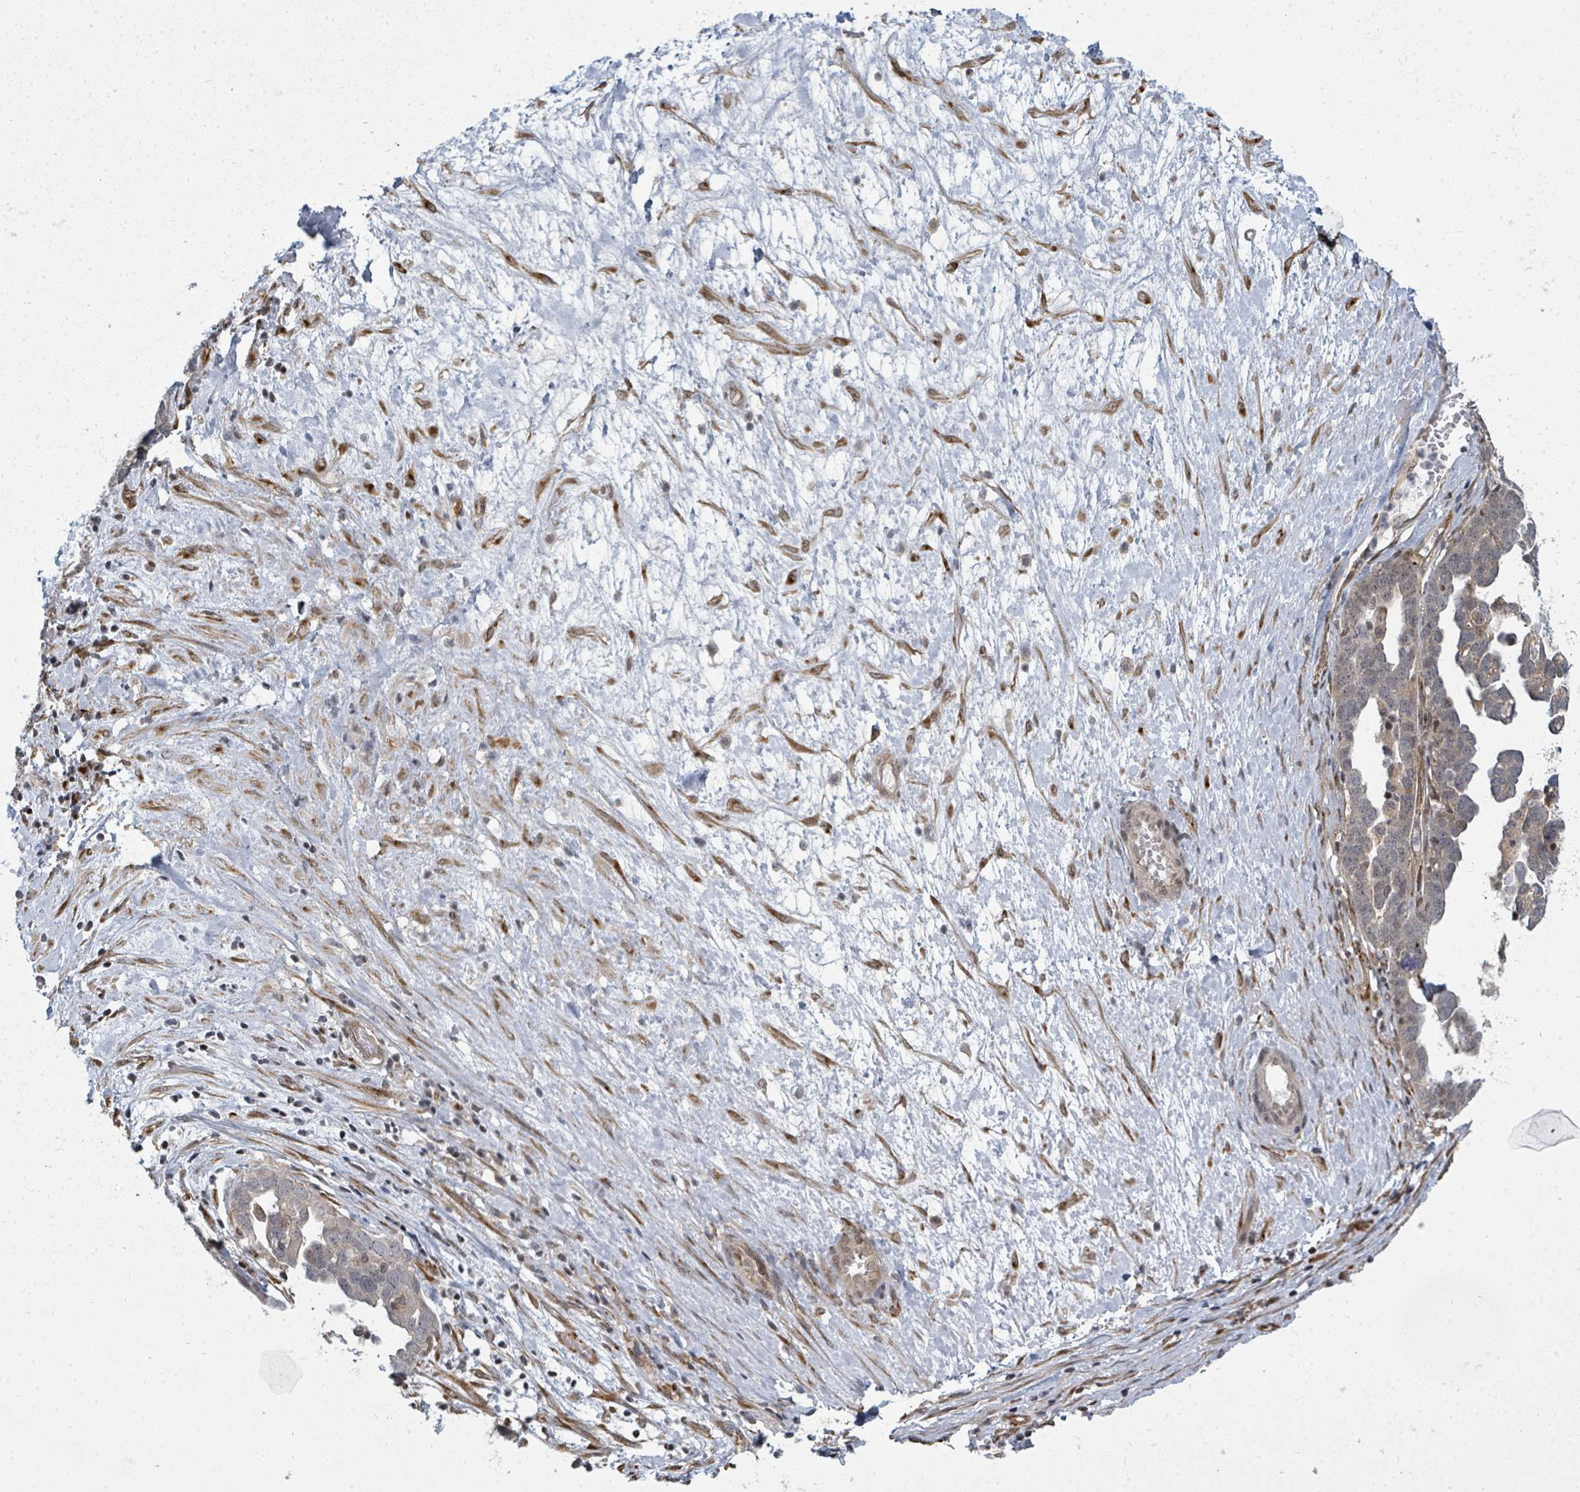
{"staining": {"intensity": "negative", "quantity": "none", "location": "none"}, "tissue": "ovarian cancer", "cell_type": "Tumor cells", "image_type": "cancer", "snomed": [{"axis": "morphology", "description": "Cystadenocarcinoma, serous, NOS"}, {"axis": "topography", "description": "Ovary"}], "caption": "DAB immunohistochemical staining of ovarian serous cystadenocarcinoma displays no significant staining in tumor cells.", "gene": "PSMG2", "patient": {"sex": "female", "age": 54}}